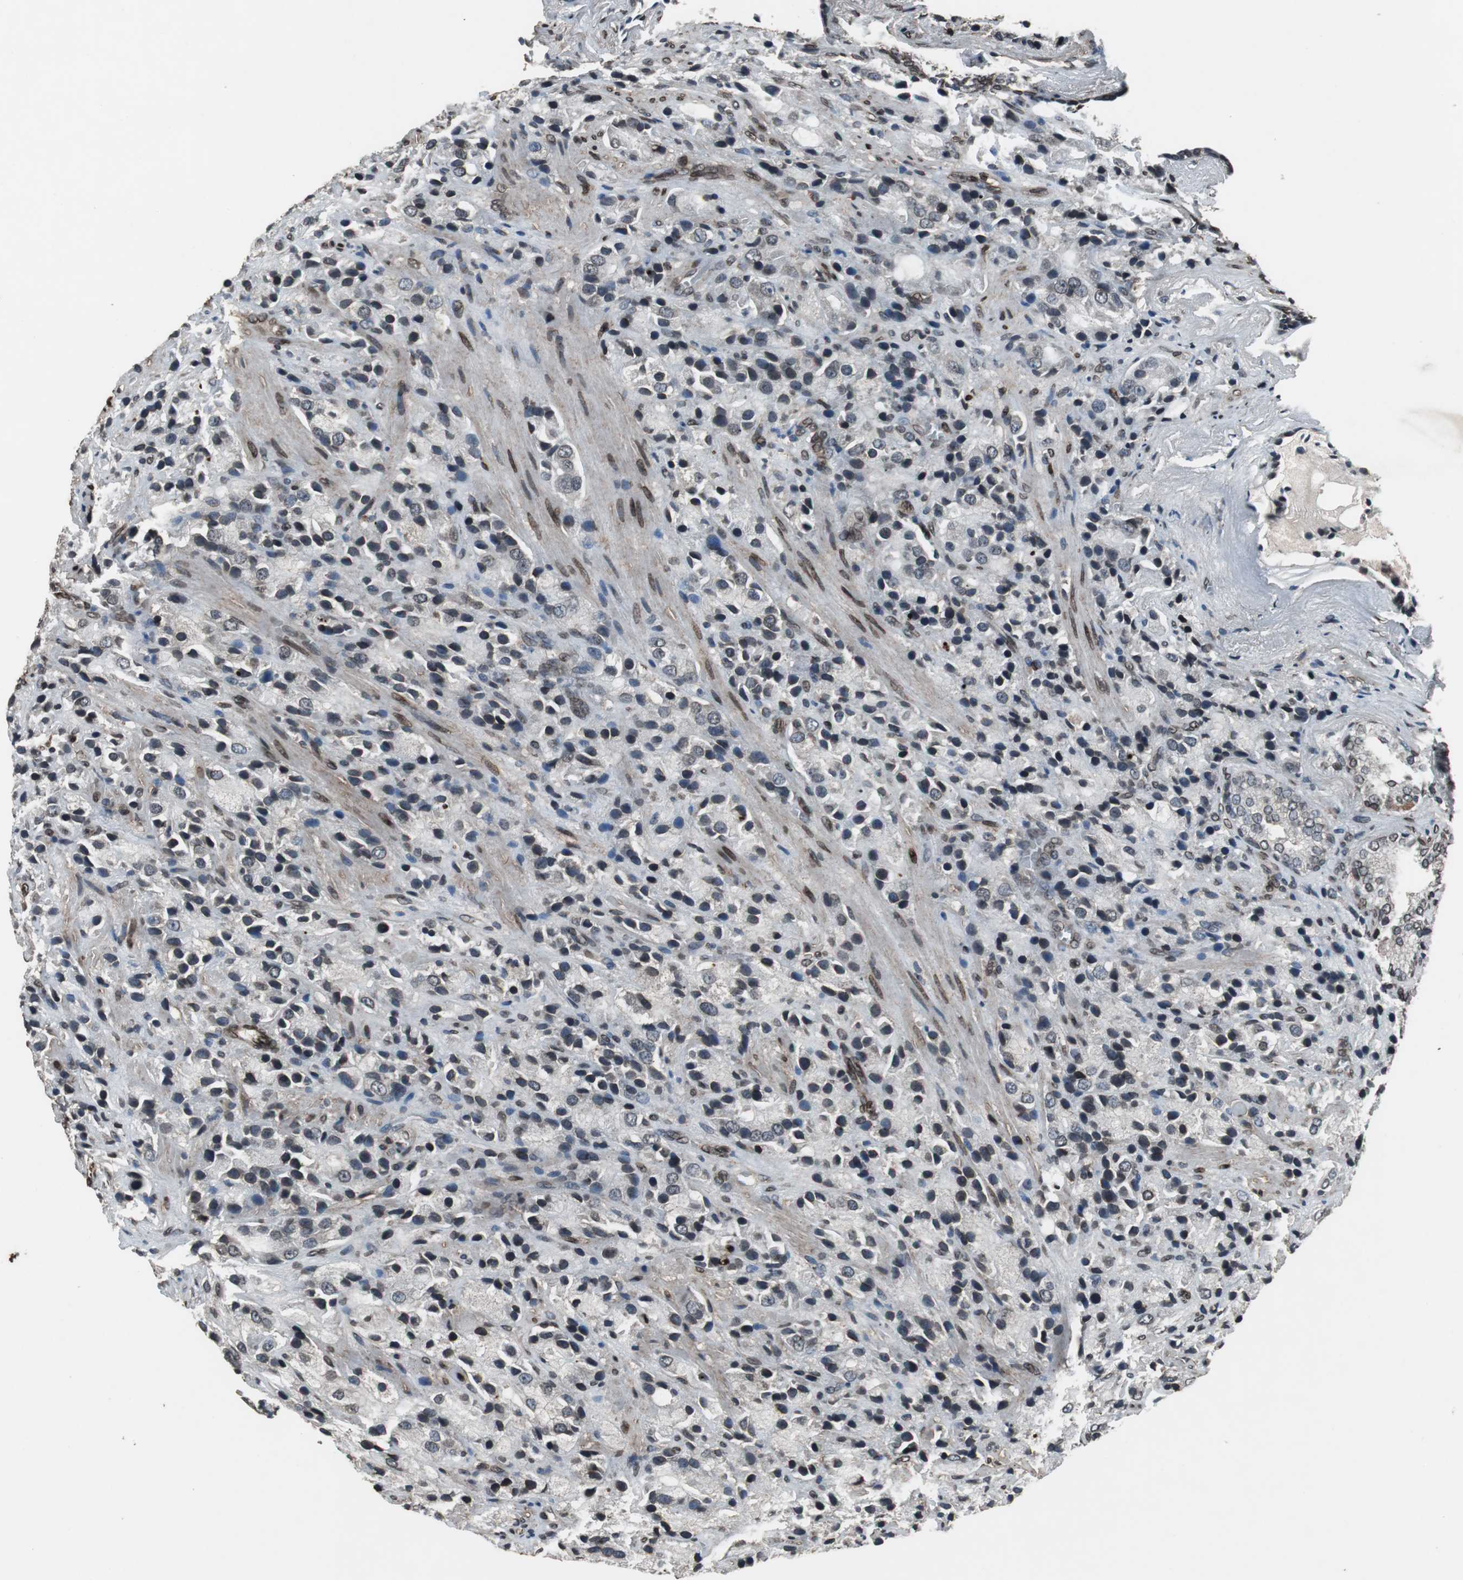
{"staining": {"intensity": "moderate", "quantity": "<25%", "location": "cytoplasmic/membranous,nuclear"}, "tissue": "prostate cancer", "cell_type": "Tumor cells", "image_type": "cancer", "snomed": [{"axis": "morphology", "description": "Adenocarcinoma, High grade"}, {"axis": "topography", "description": "Prostate"}], "caption": "This is a photomicrograph of immunohistochemistry (IHC) staining of high-grade adenocarcinoma (prostate), which shows moderate positivity in the cytoplasmic/membranous and nuclear of tumor cells.", "gene": "LMNA", "patient": {"sex": "male", "age": 70}}